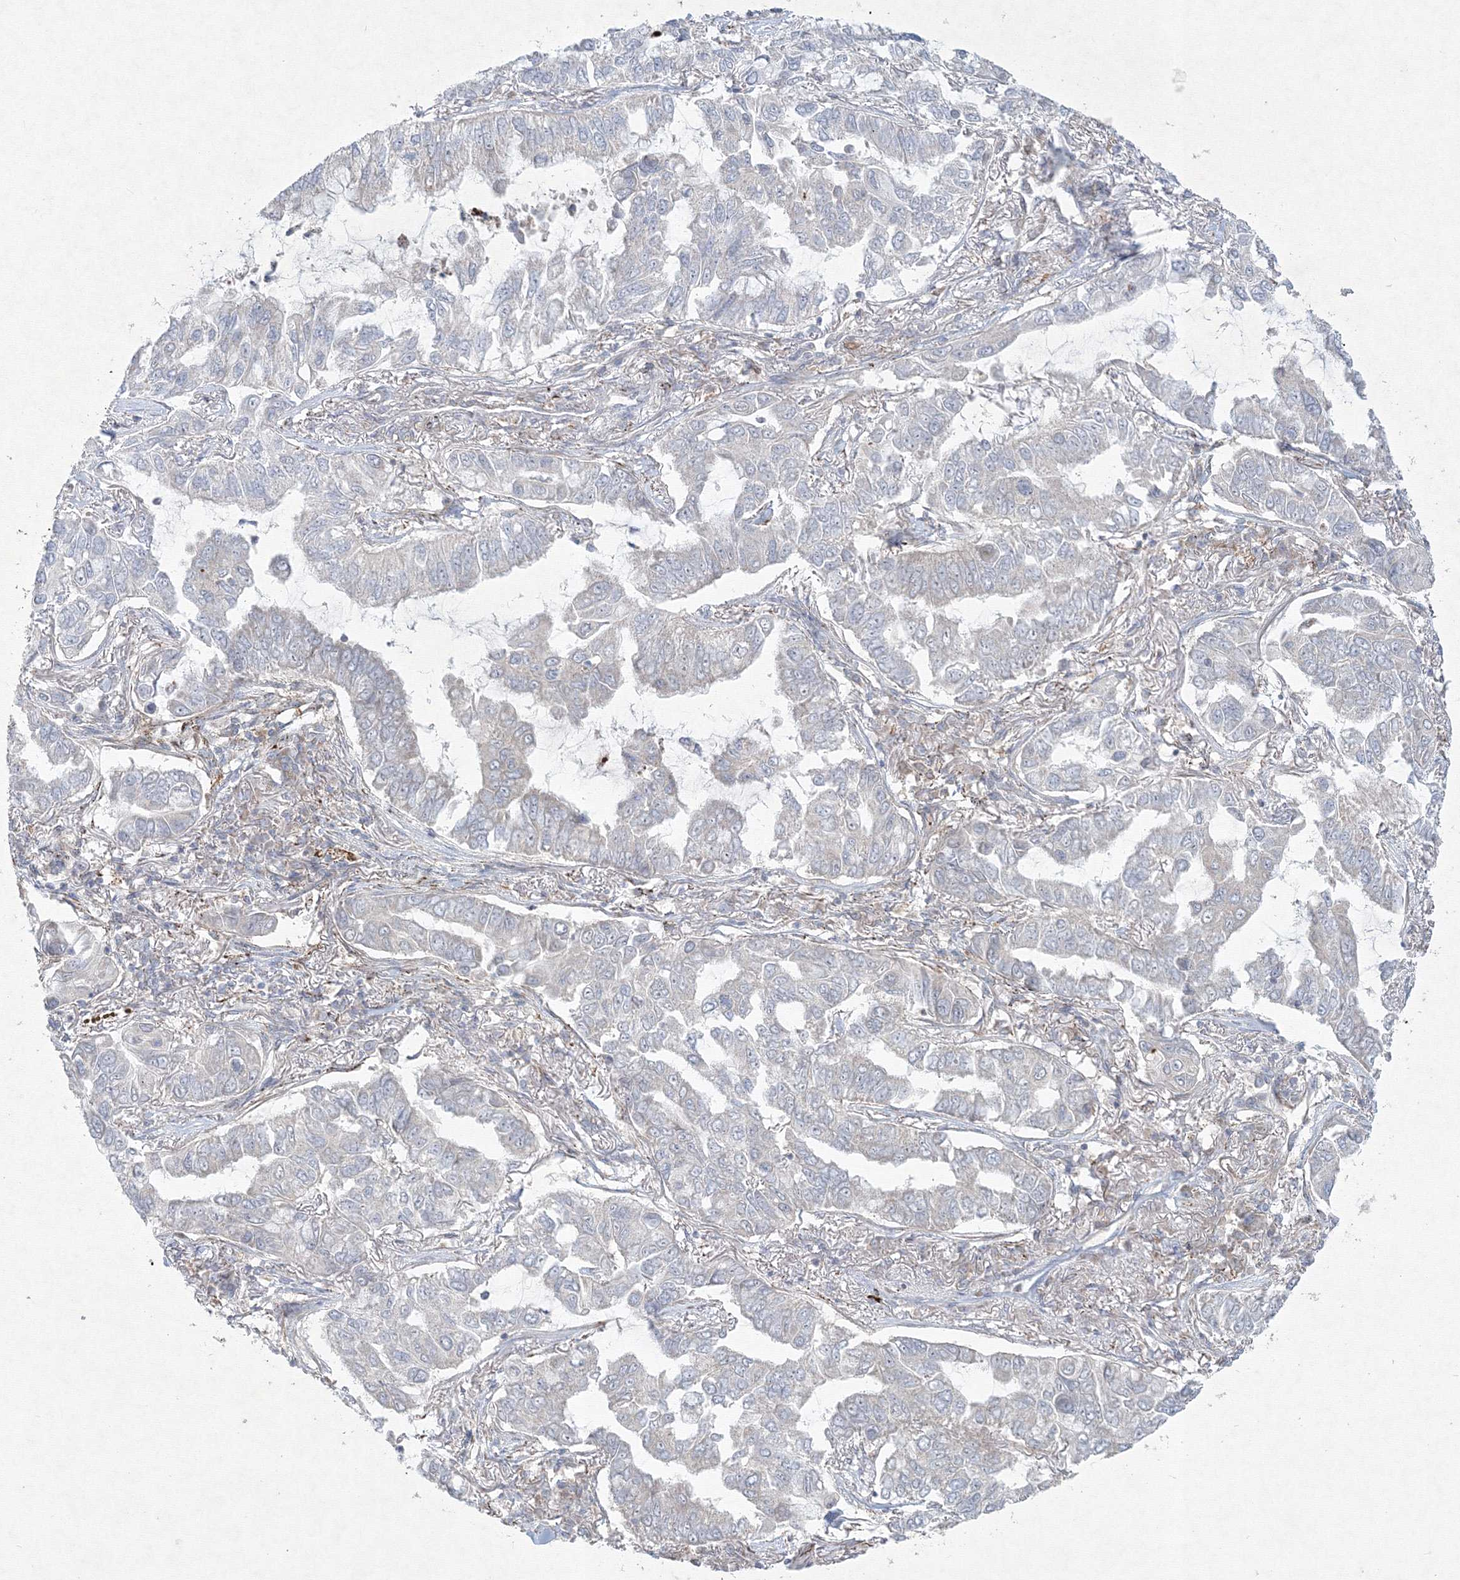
{"staining": {"intensity": "negative", "quantity": "none", "location": "none"}, "tissue": "lung cancer", "cell_type": "Tumor cells", "image_type": "cancer", "snomed": [{"axis": "morphology", "description": "Adenocarcinoma, NOS"}, {"axis": "topography", "description": "Lung"}], "caption": "Immunohistochemistry of adenocarcinoma (lung) exhibits no staining in tumor cells.", "gene": "WDR49", "patient": {"sex": "male", "age": 64}}